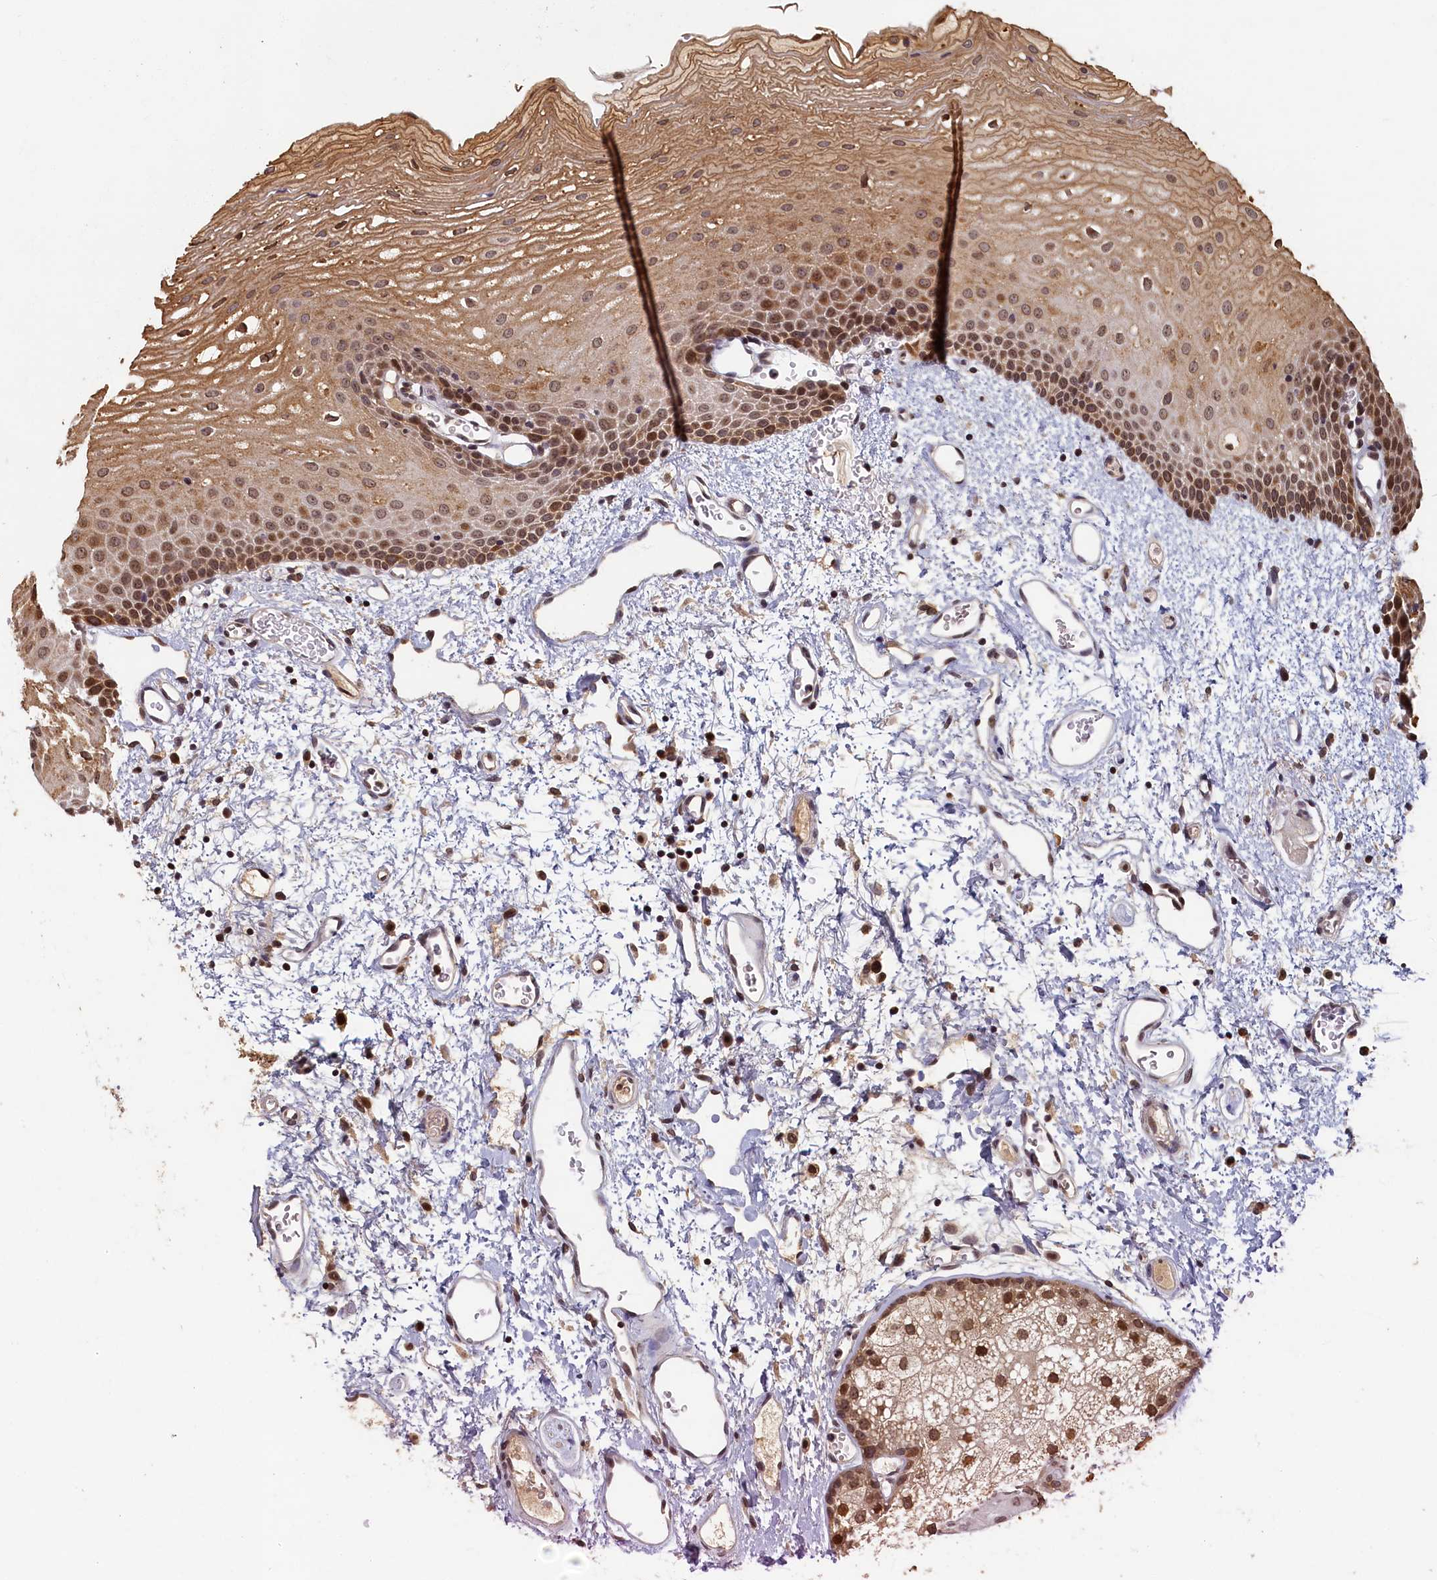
{"staining": {"intensity": "strong", "quantity": "25%-75%", "location": "nuclear"}, "tissue": "oral mucosa", "cell_type": "Squamous epithelial cells", "image_type": "normal", "snomed": [{"axis": "morphology", "description": "Normal tissue, NOS"}, {"axis": "topography", "description": "Oral tissue"}], "caption": "Brown immunohistochemical staining in unremarkable human oral mucosa displays strong nuclear expression in approximately 25%-75% of squamous epithelial cells. (Brightfield microscopy of DAB IHC at high magnification).", "gene": "CKAP2L", "patient": {"sex": "female", "age": 70}}